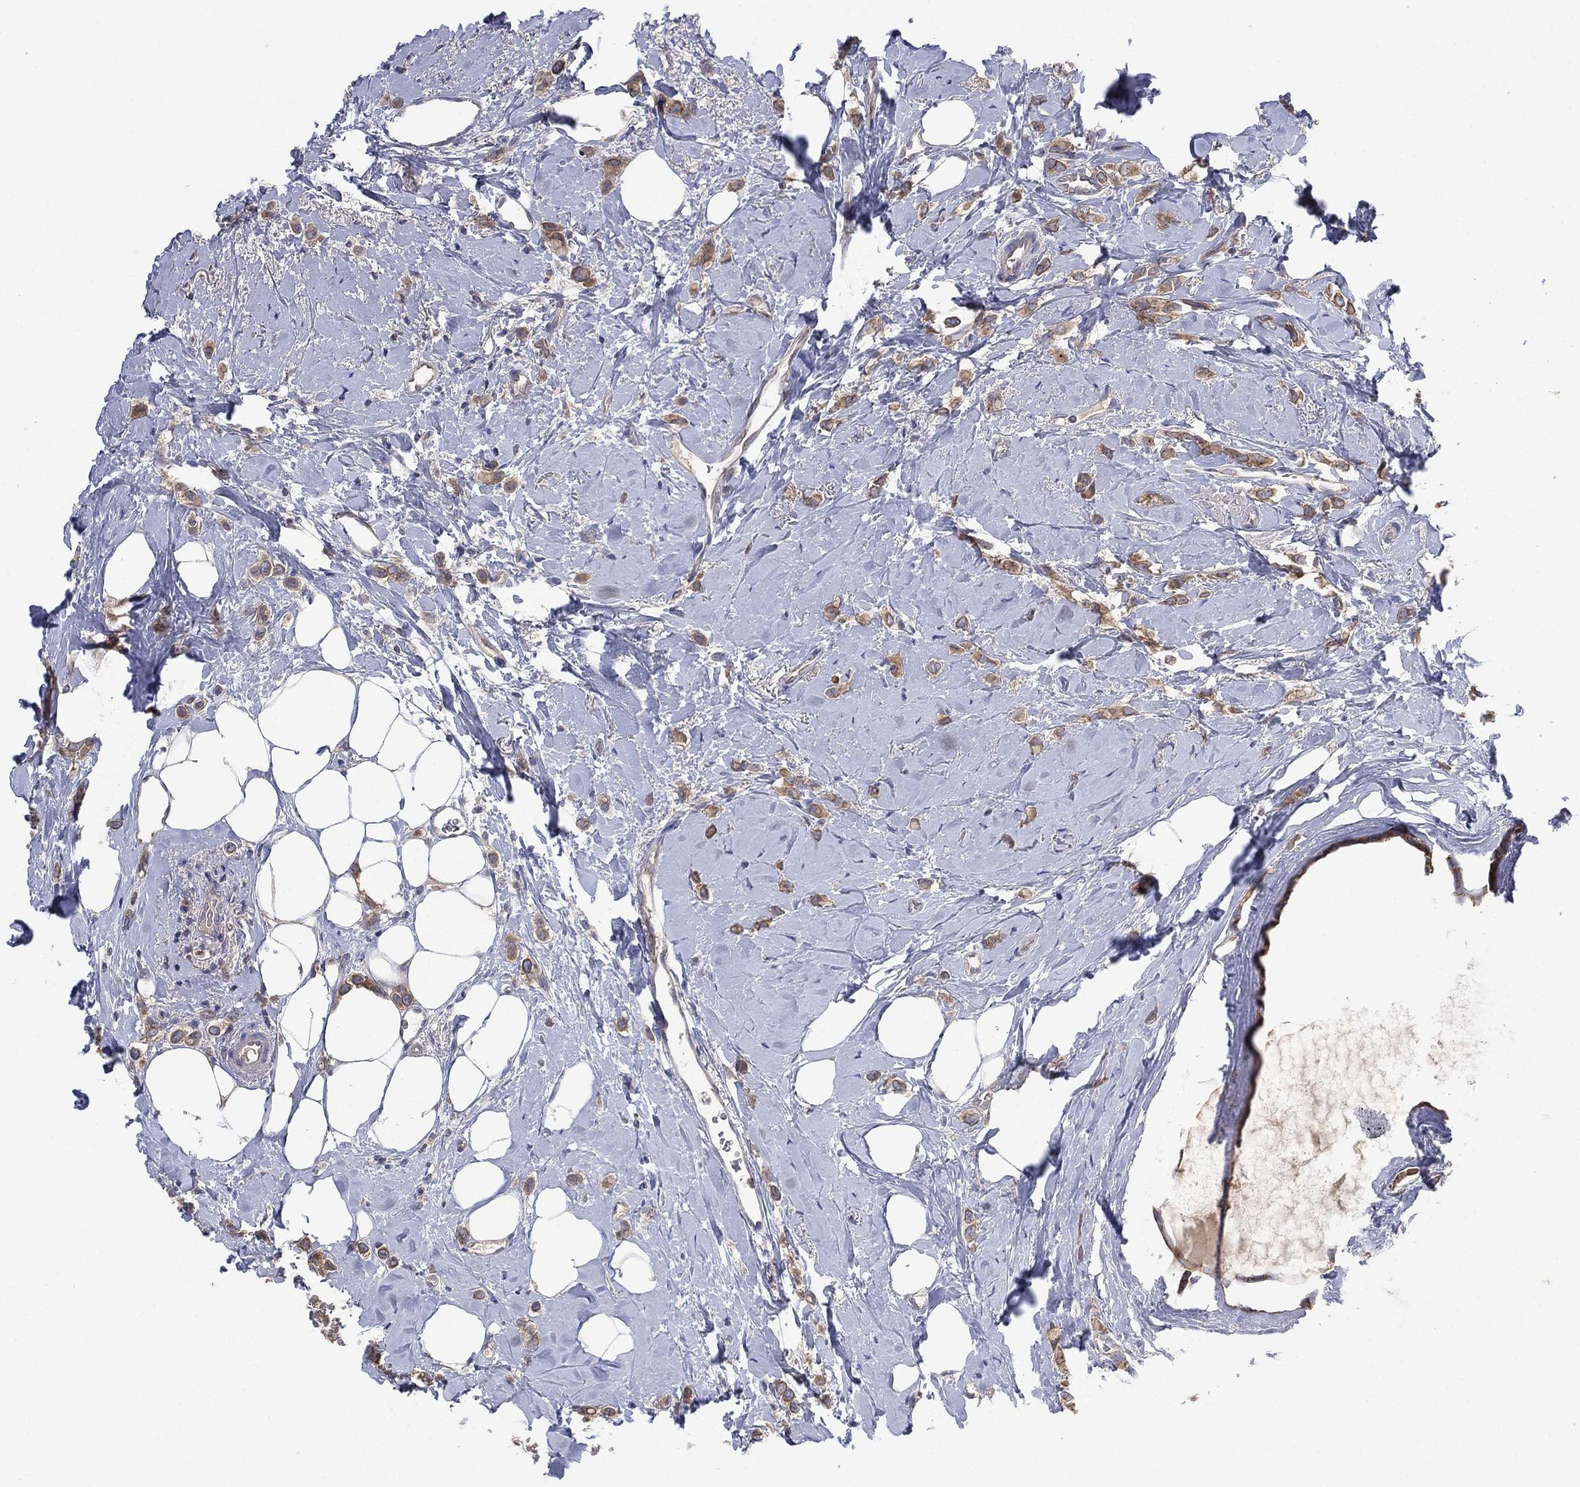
{"staining": {"intensity": "moderate", "quantity": ">75%", "location": "cytoplasmic/membranous"}, "tissue": "breast cancer", "cell_type": "Tumor cells", "image_type": "cancer", "snomed": [{"axis": "morphology", "description": "Lobular carcinoma"}, {"axis": "topography", "description": "Breast"}], "caption": "IHC (DAB (3,3'-diaminobenzidine)) staining of breast lobular carcinoma exhibits moderate cytoplasmic/membranous protein staining in about >75% of tumor cells.", "gene": "MPP7", "patient": {"sex": "female", "age": 66}}